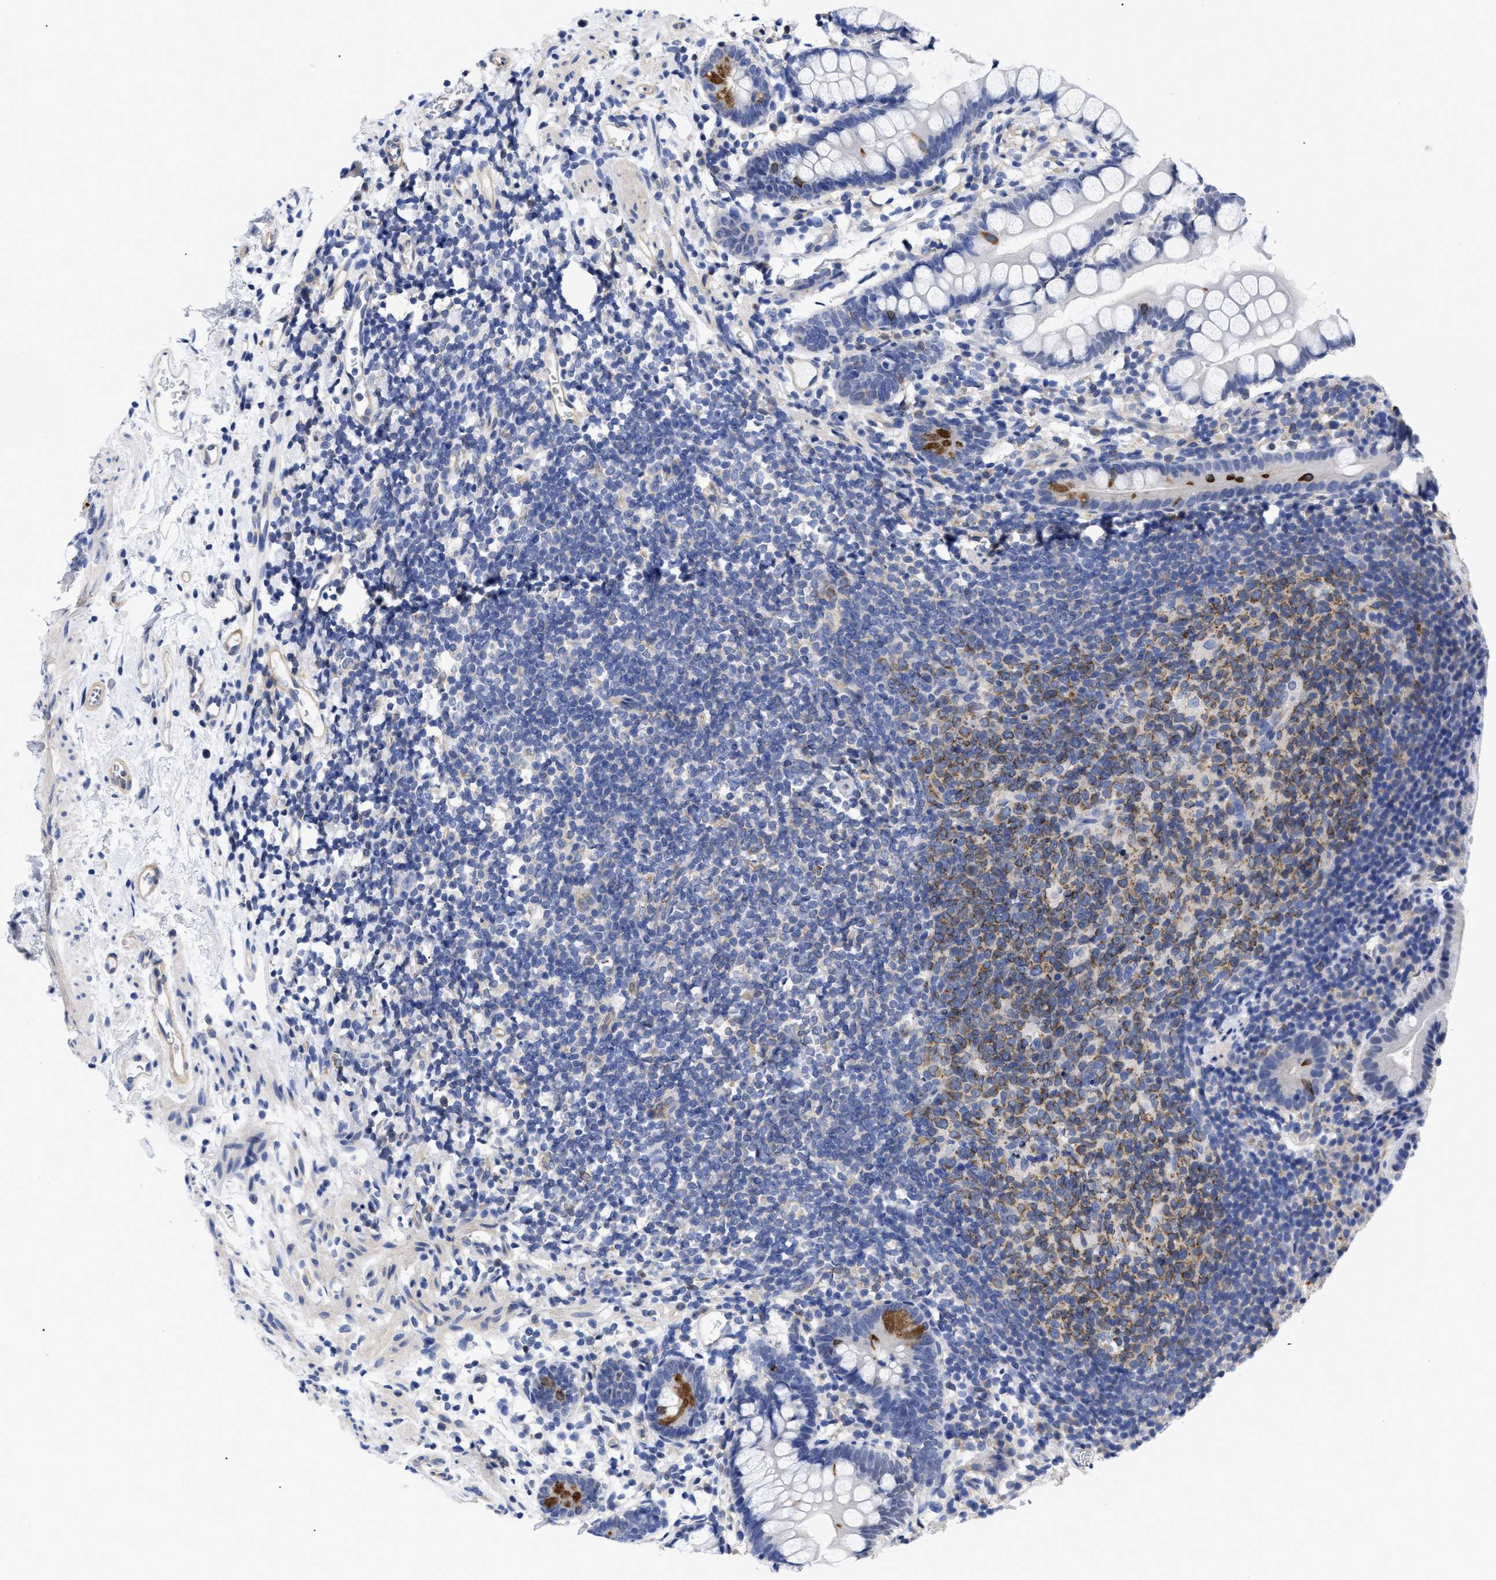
{"staining": {"intensity": "moderate", "quantity": "<25%", "location": "cytoplasmic/membranous"}, "tissue": "small intestine", "cell_type": "Glandular cells", "image_type": "normal", "snomed": [{"axis": "morphology", "description": "Normal tissue, NOS"}, {"axis": "topography", "description": "Small intestine"}], "caption": "Glandular cells exhibit low levels of moderate cytoplasmic/membranous expression in about <25% of cells in unremarkable human small intestine. (Brightfield microscopy of DAB IHC at high magnification).", "gene": "IRAG2", "patient": {"sex": "female", "age": 84}}